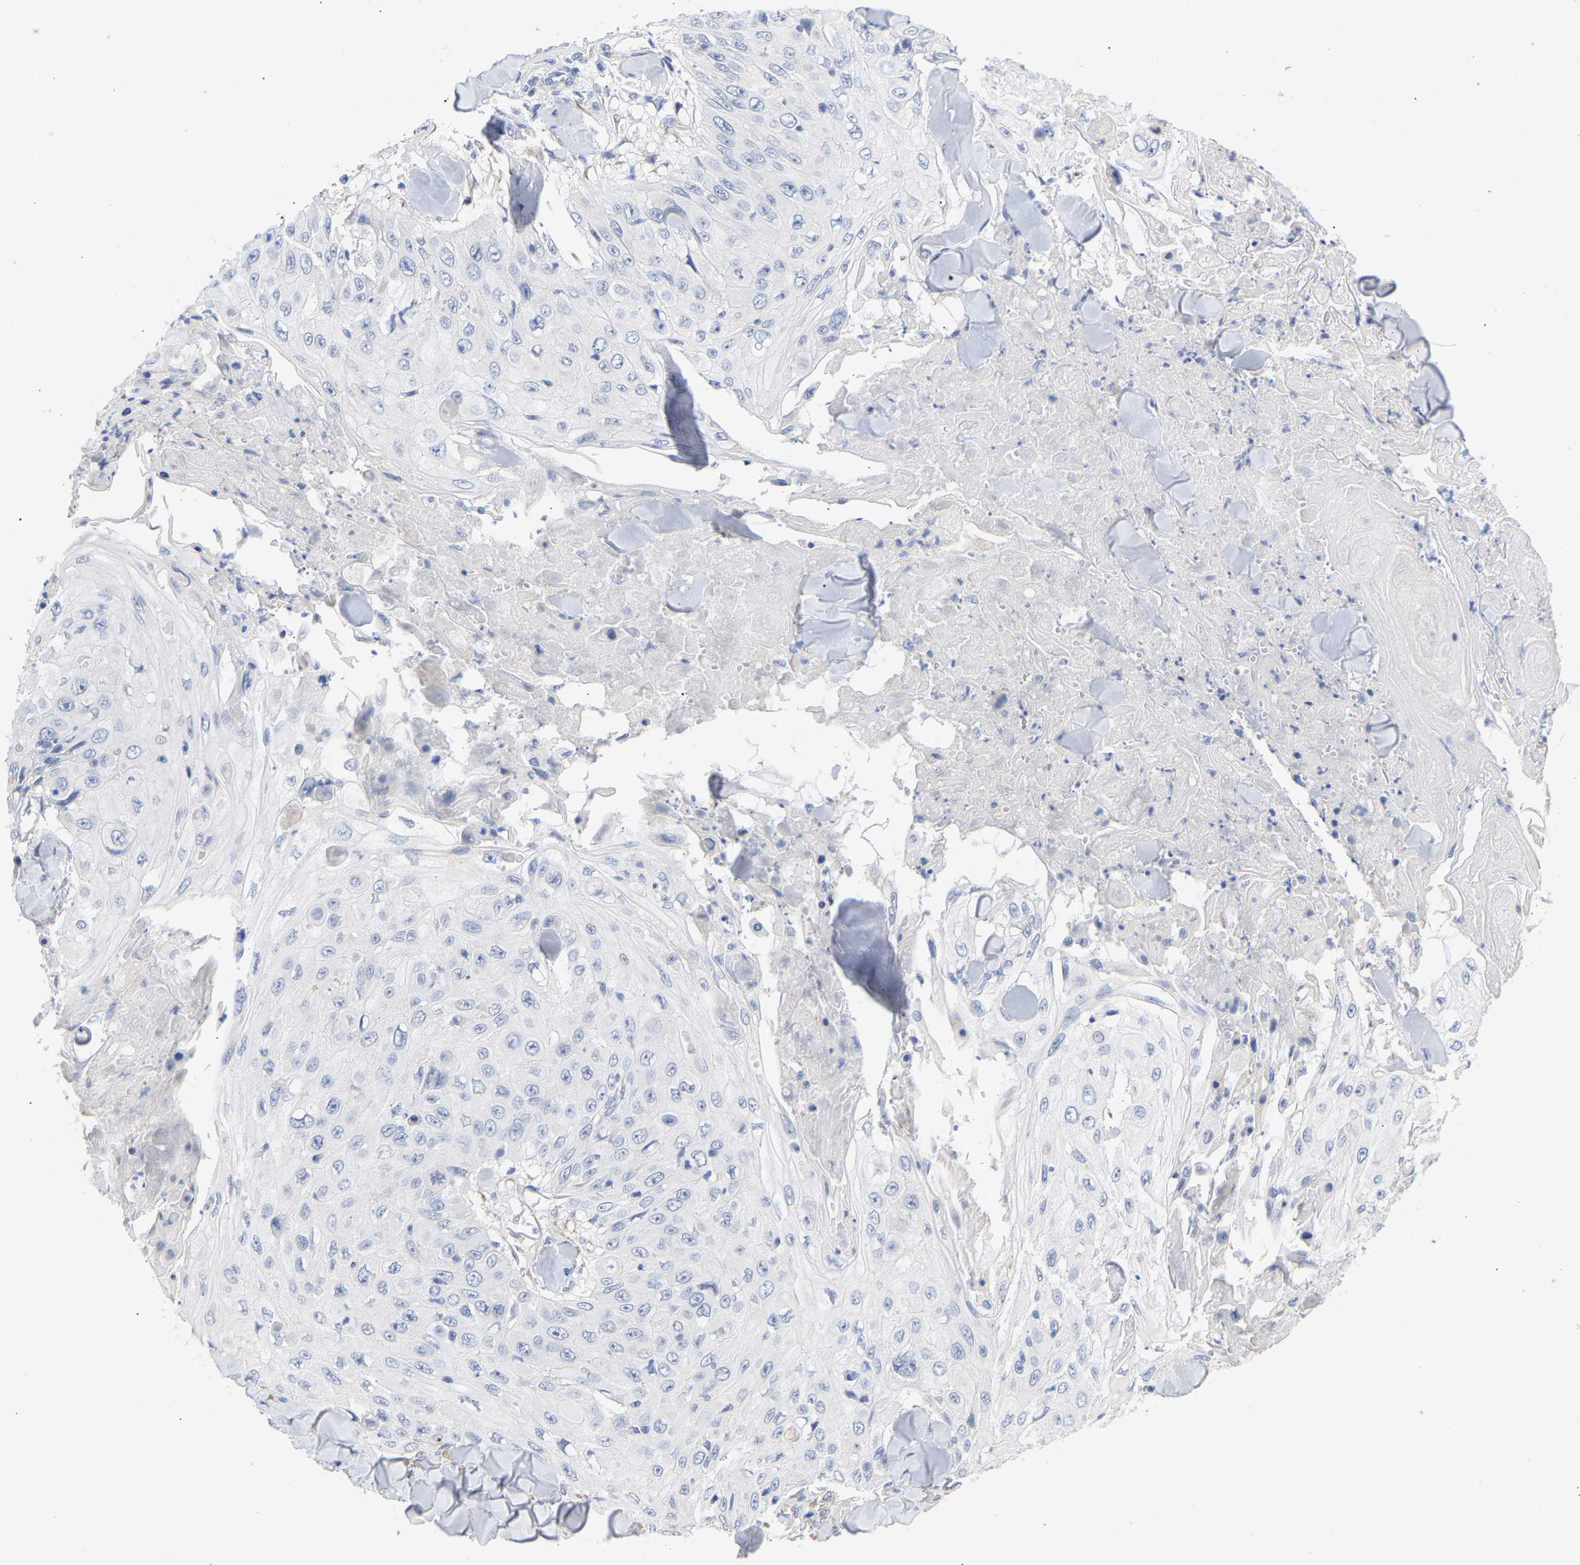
{"staining": {"intensity": "negative", "quantity": "none", "location": "none"}, "tissue": "skin cancer", "cell_type": "Tumor cells", "image_type": "cancer", "snomed": [{"axis": "morphology", "description": "Squamous cell carcinoma, NOS"}, {"axis": "topography", "description": "Skin"}], "caption": "Protein analysis of skin cancer (squamous cell carcinoma) demonstrates no significant expression in tumor cells.", "gene": "SELENOM", "patient": {"sex": "male", "age": 86}}